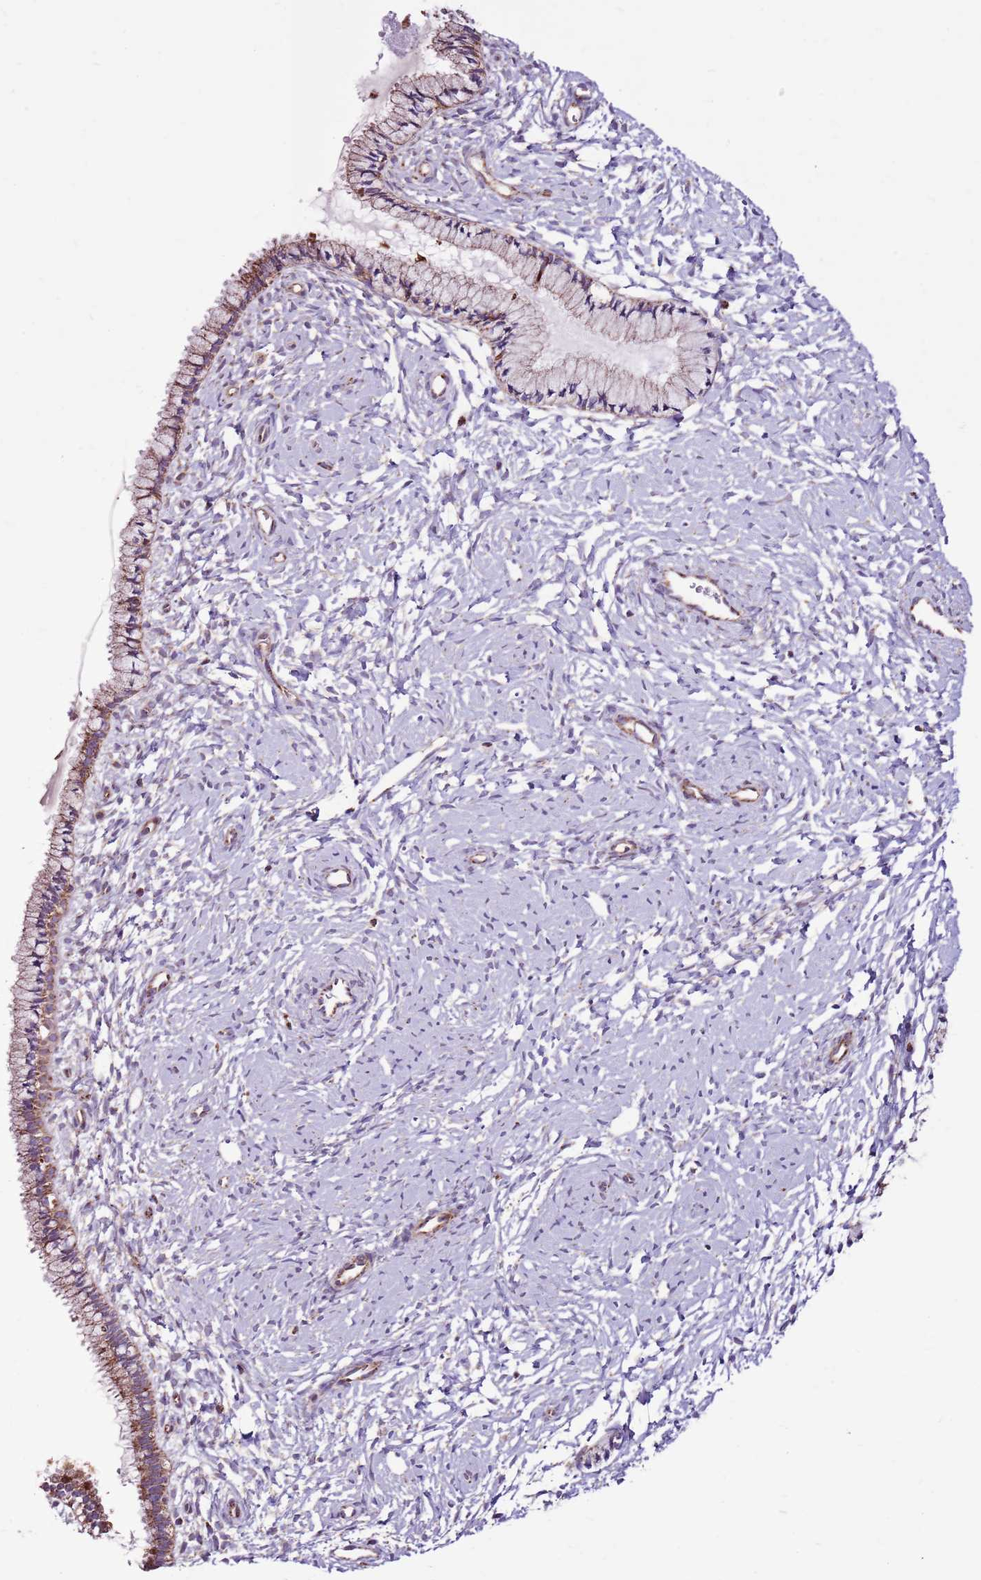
{"staining": {"intensity": "moderate", "quantity": ">75%", "location": "cytoplasmic/membranous"}, "tissue": "cervix", "cell_type": "Glandular cells", "image_type": "normal", "snomed": [{"axis": "morphology", "description": "Normal tissue, NOS"}, {"axis": "topography", "description": "Cervix"}], "caption": "Immunohistochemical staining of unremarkable human cervix exhibits medium levels of moderate cytoplasmic/membranous expression in about >75% of glandular cells. Using DAB (3,3'-diaminobenzidine) (brown) and hematoxylin (blue) stains, captured at high magnification using brightfield microscopy.", "gene": "HECTD4", "patient": {"sex": "female", "age": 33}}